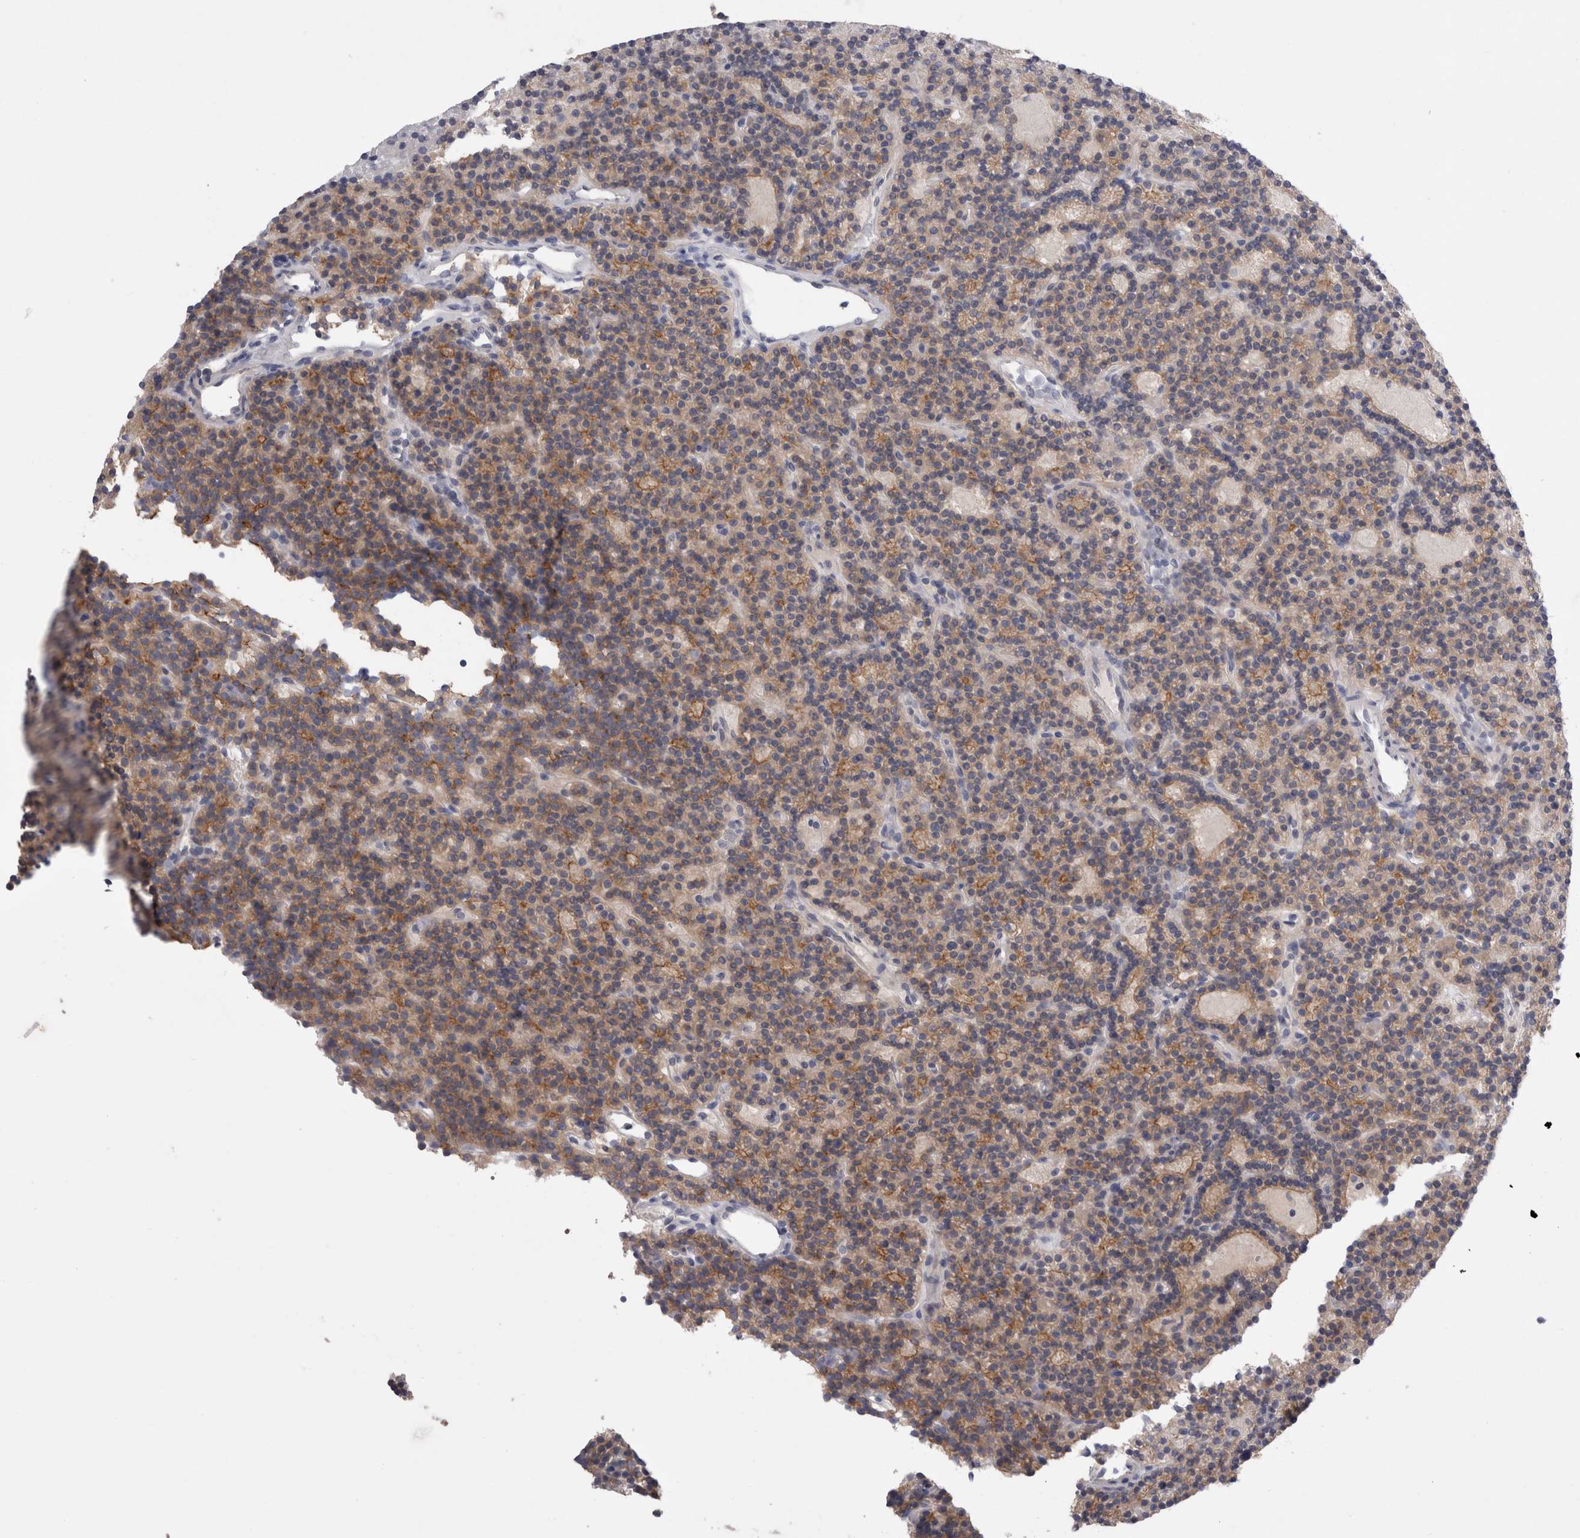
{"staining": {"intensity": "moderate", "quantity": "25%-75%", "location": "cytoplasmic/membranous"}, "tissue": "parathyroid gland", "cell_type": "Glandular cells", "image_type": "normal", "snomed": [{"axis": "morphology", "description": "Normal tissue, NOS"}, {"axis": "topography", "description": "Parathyroid gland"}], "caption": "Moderate cytoplasmic/membranous positivity for a protein is identified in approximately 25%-75% of glandular cells of benign parathyroid gland using immunohistochemistry (IHC).", "gene": "OTOR", "patient": {"sex": "male", "age": 75}}